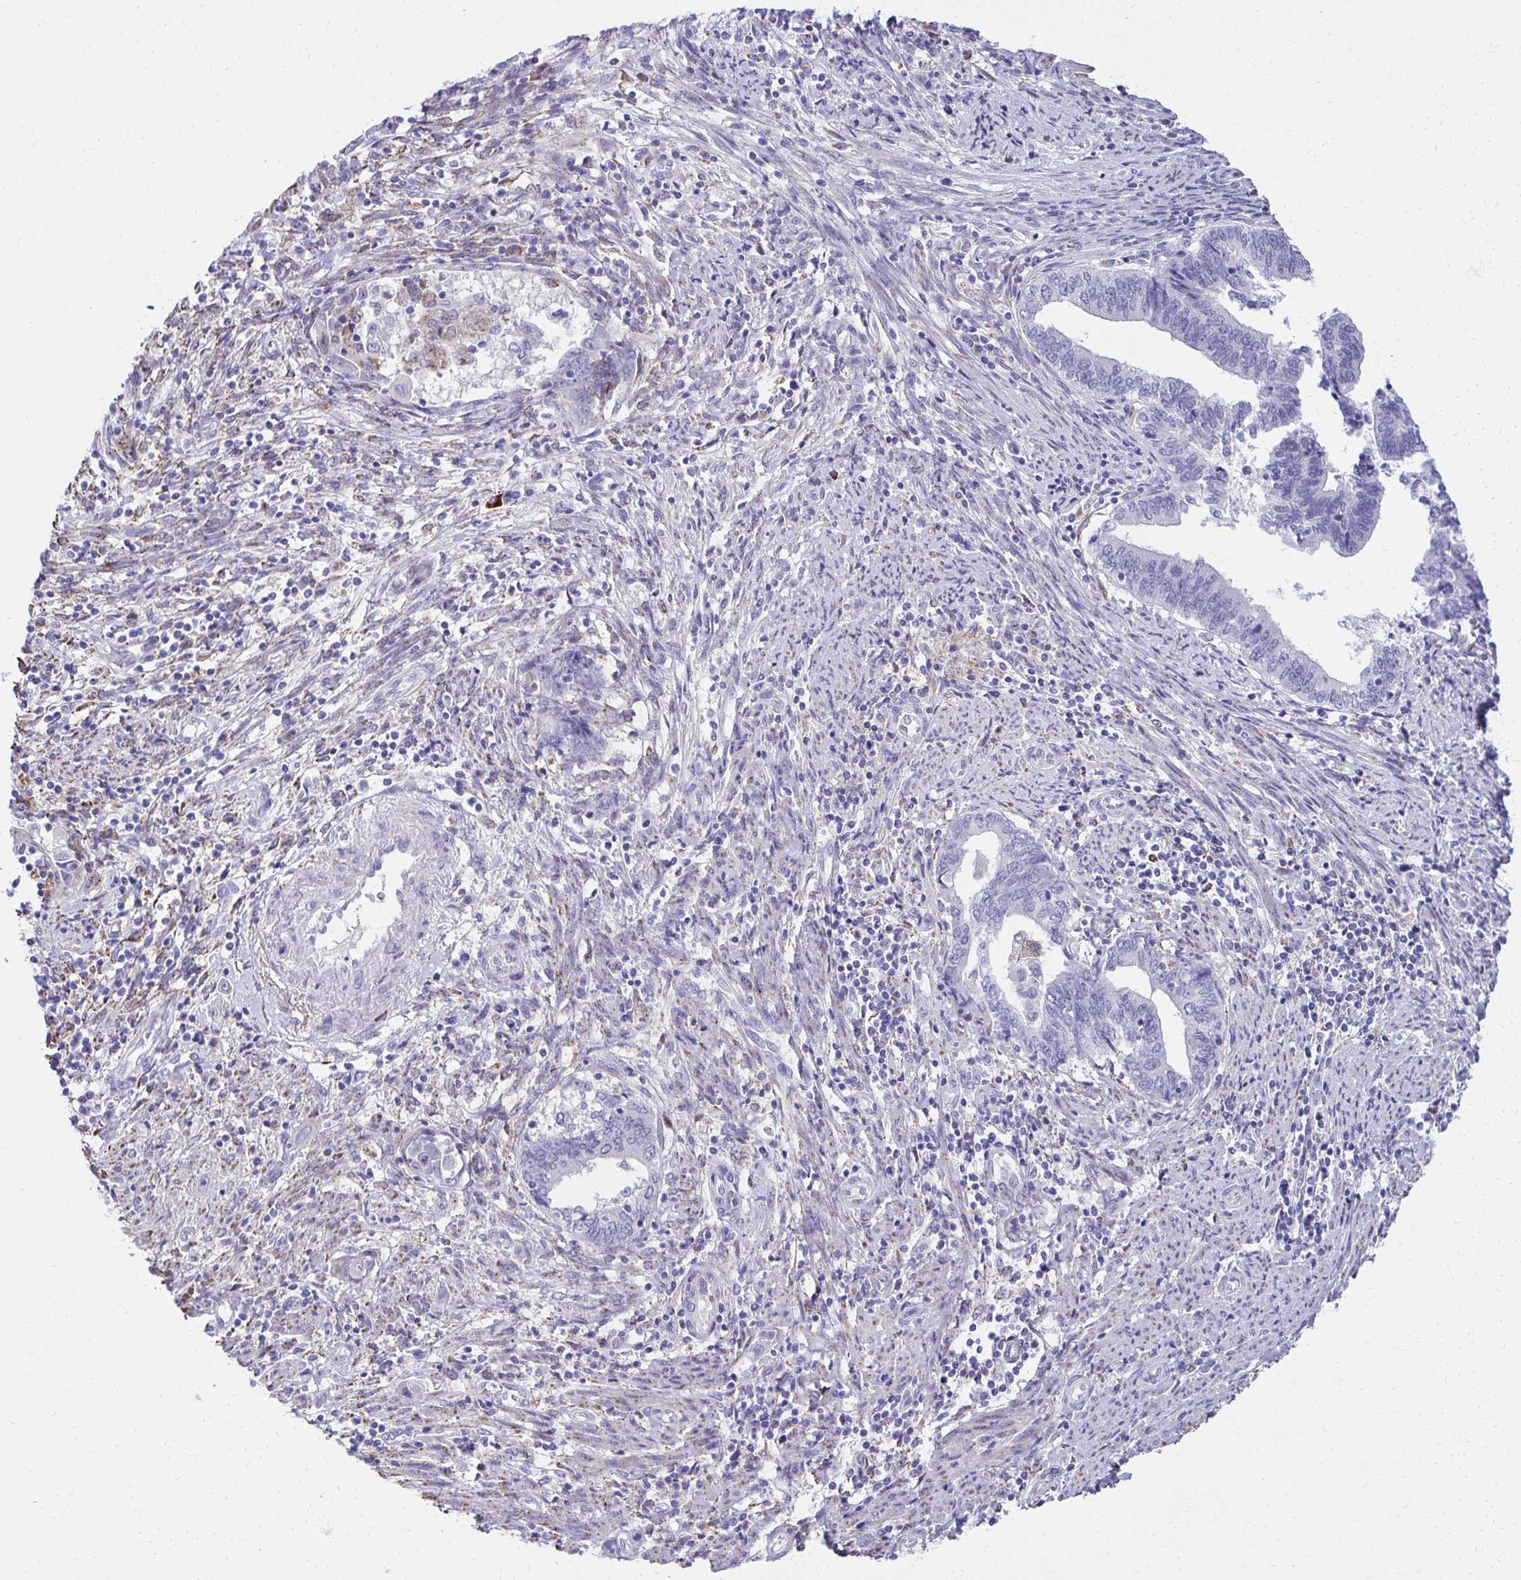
{"staining": {"intensity": "negative", "quantity": "none", "location": "none"}, "tissue": "endometrial cancer", "cell_type": "Tumor cells", "image_type": "cancer", "snomed": [{"axis": "morphology", "description": "Adenocarcinoma, NOS"}, {"axis": "topography", "description": "Endometrium"}], "caption": "This is a micrograph of IHC staining of endometrial cancer, which shows no expression in tumor cells.", "gene": "AIG1", "patient": {"sex": "female", "age": 65}}